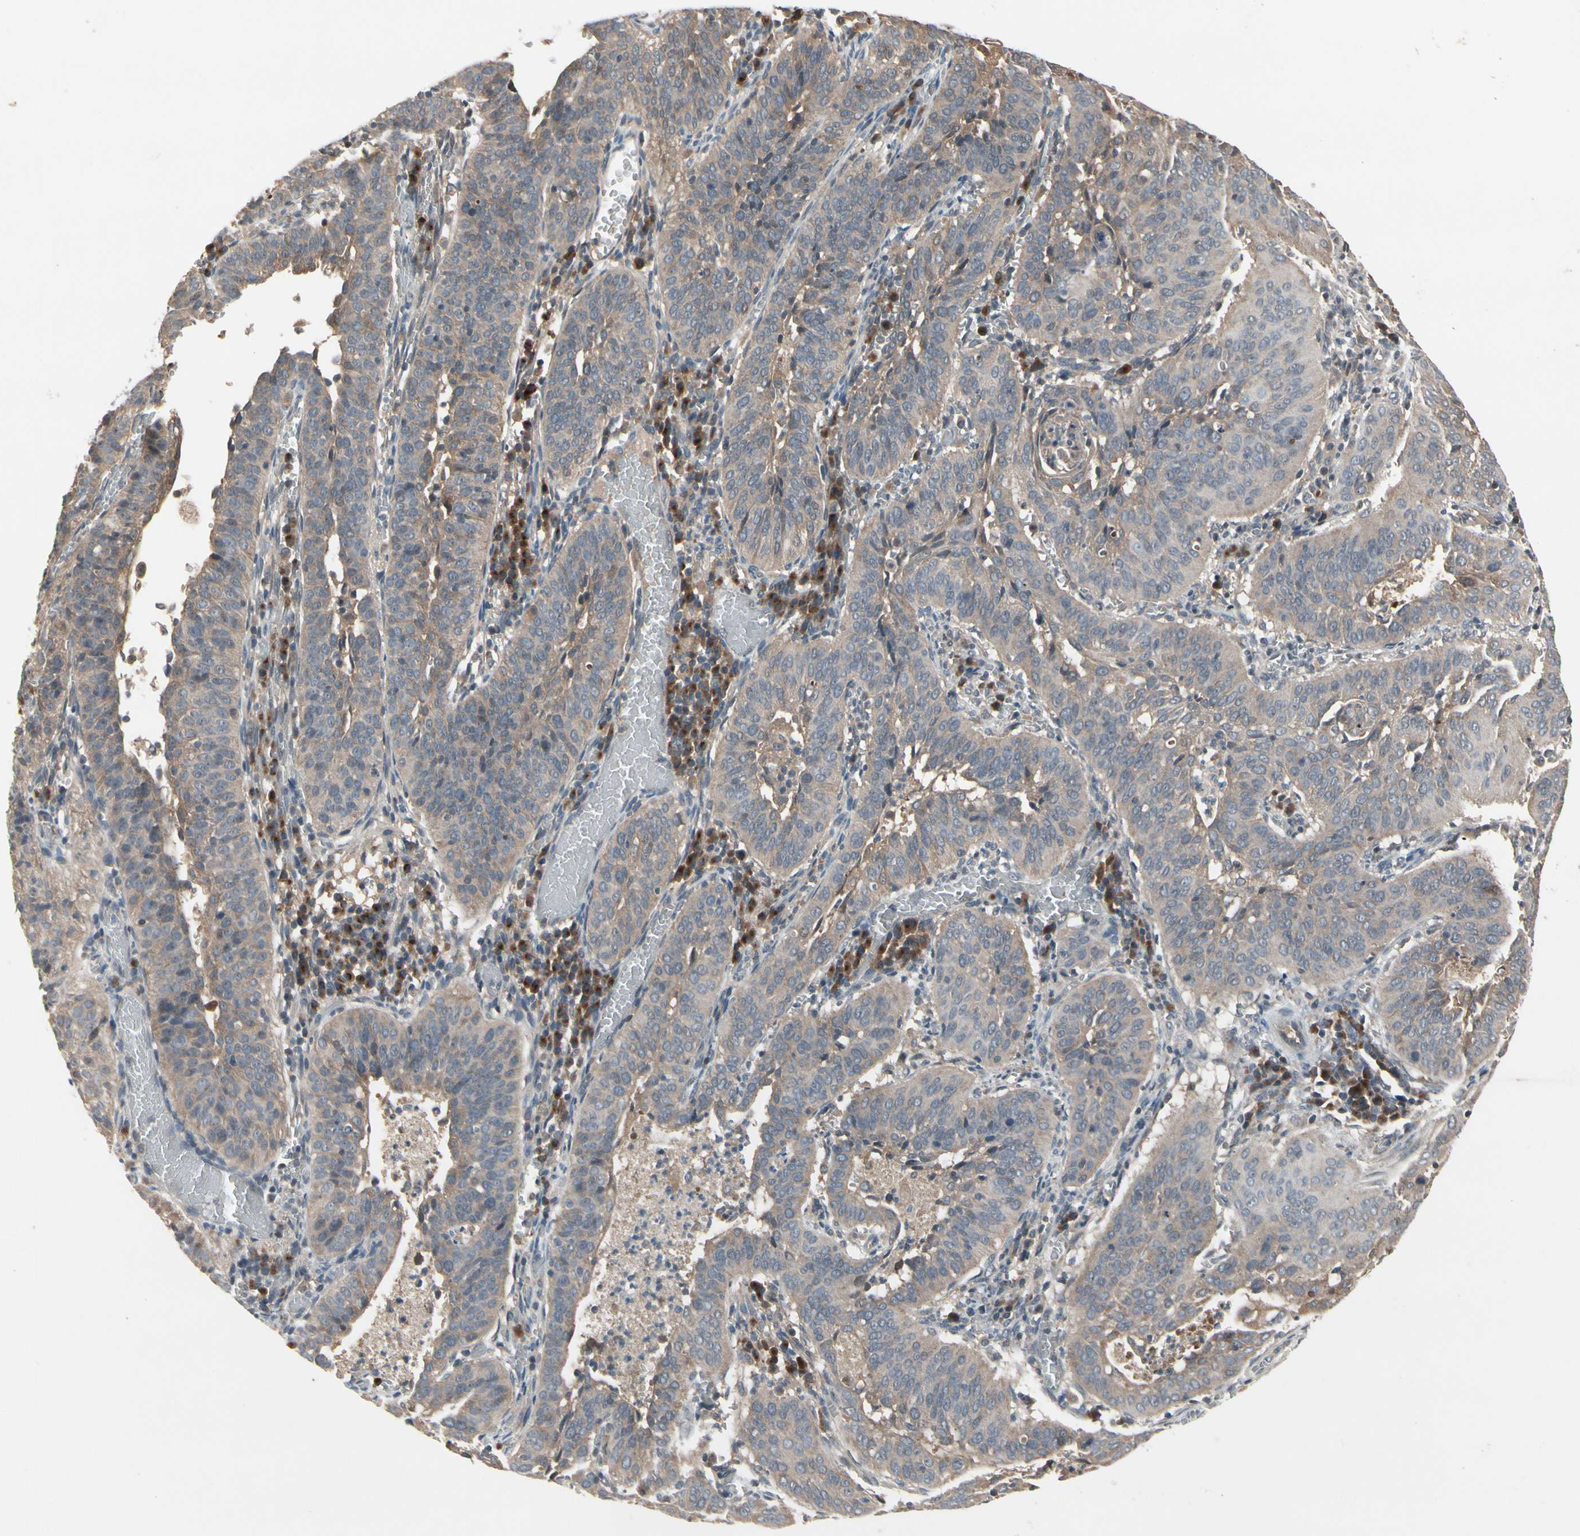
{"staining": {"intensity": "moderate", "quantity": ">75%", "location": "cytoplasmic/membranous"}, "tissue": "cervical cancer", "cell_type": "Tumor cells", "image_type": "cancer", "snomed": [{"axis": "morphology", "description": "Squamous cell carcinoma, NOS"}, {"axis": "topography", "description": "Cervix"}], "caption": "Protein staining of cervical cancer tissue demonstrates moderate cytoplasmic/membranous staining in about >75% of tumor cells.", "gene": "NSF", "patient": {"sex": "female", "age": 39}}